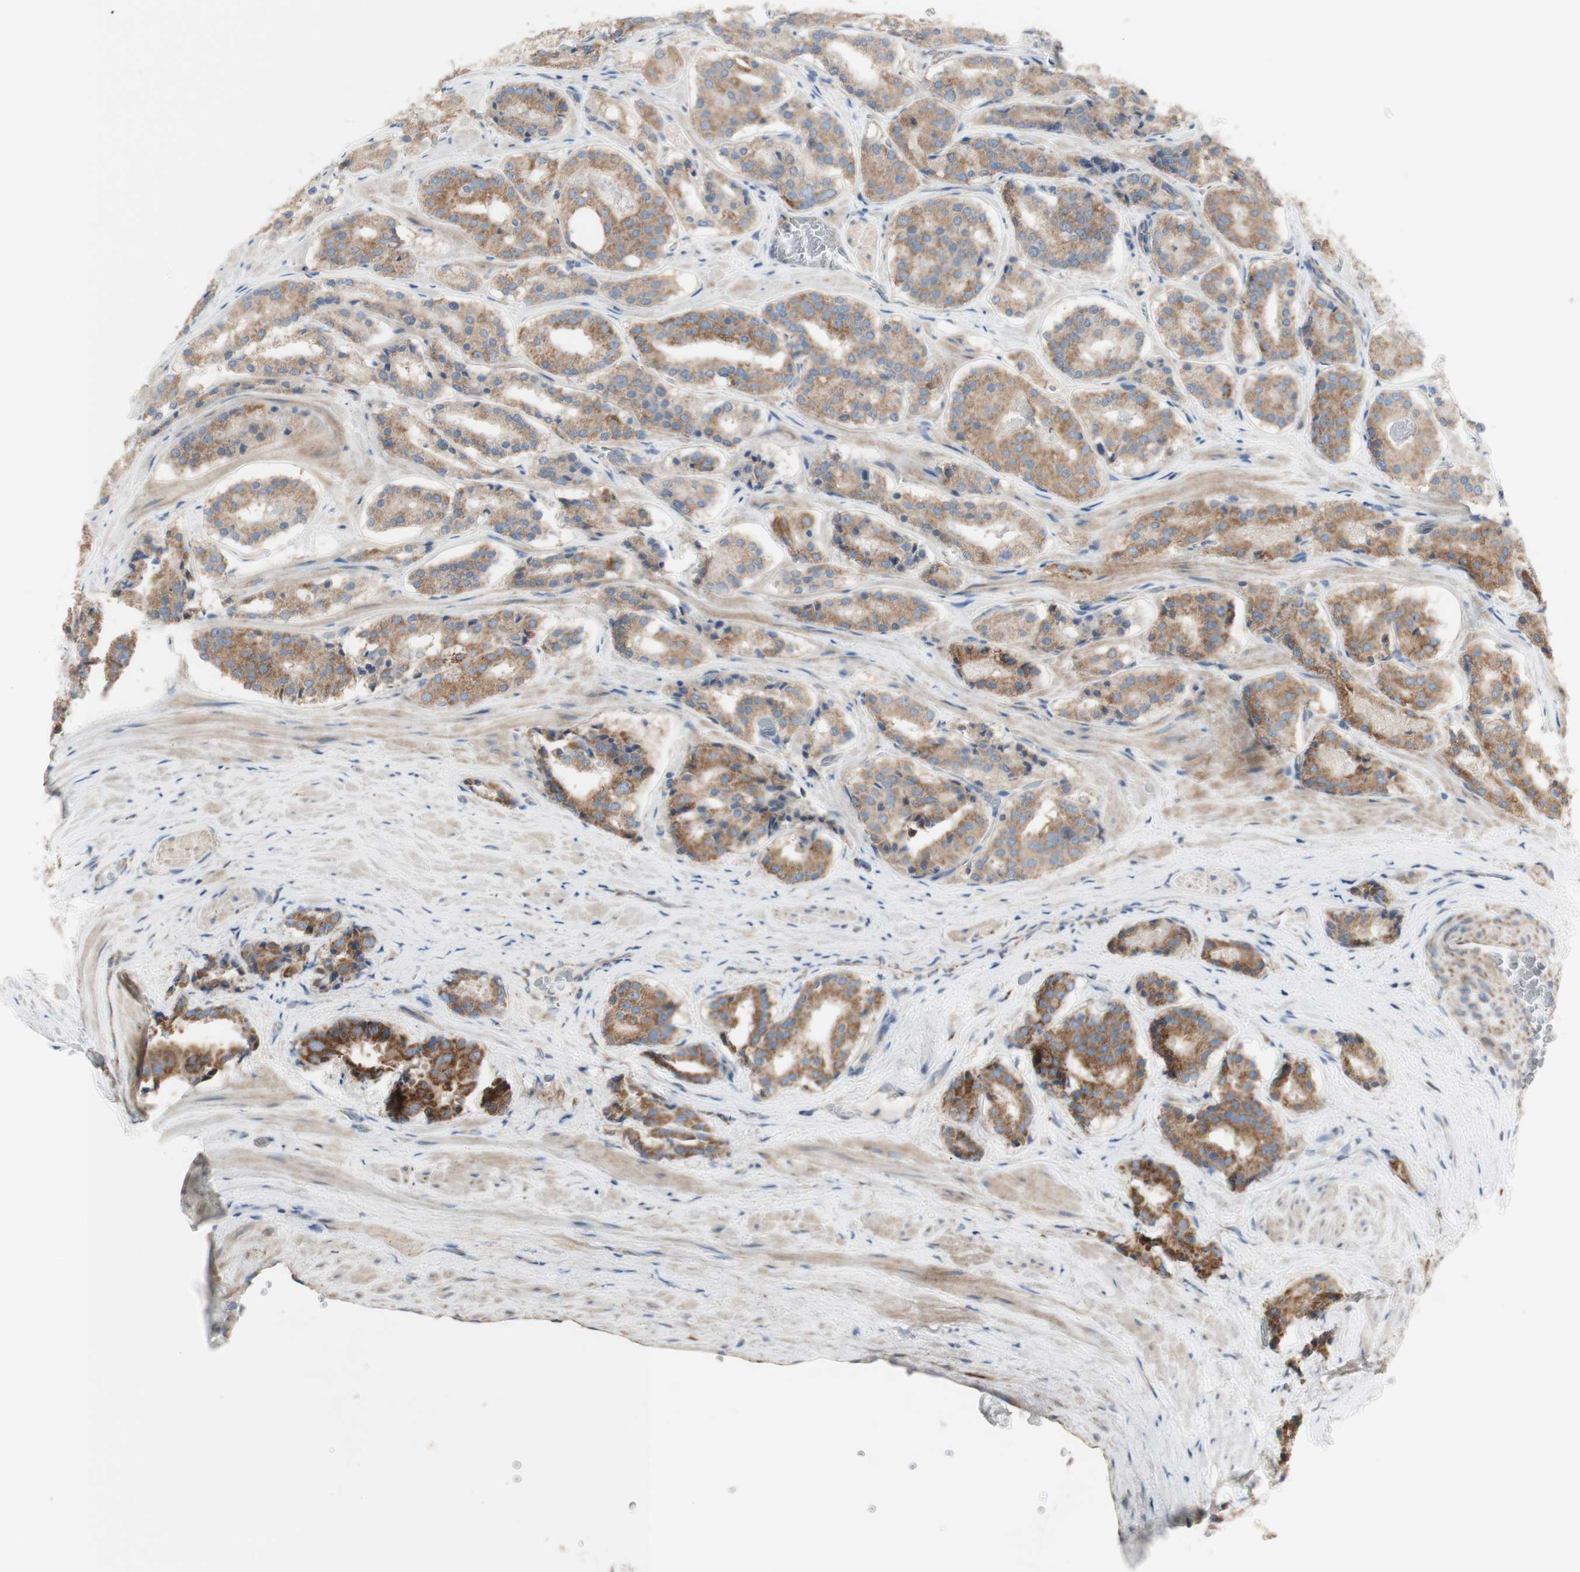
{"staining": {"intensity": "moderate", "quantity": "25%-75%", "location": "cytoplasmic/membranous"}, "tissue": "prostate cancer", "cell_type": "Tumor cells", "image_type": "cancer", "snomed": [{"axis": "morphology", "description": "Adenocarcinoma, High grade"}, {"axis": "topography", "description": "Prostate"}], "caption": "An immunohistochemistry image of neoplastic tissue is shown. Protein staining in brown highlights moderate cytoplasmic/membranous positivity in prostate high-grade adenocarcinoma within tumor cells.", "gene": "C3orf52", "patient": {"sex": "male", "age": 60}}